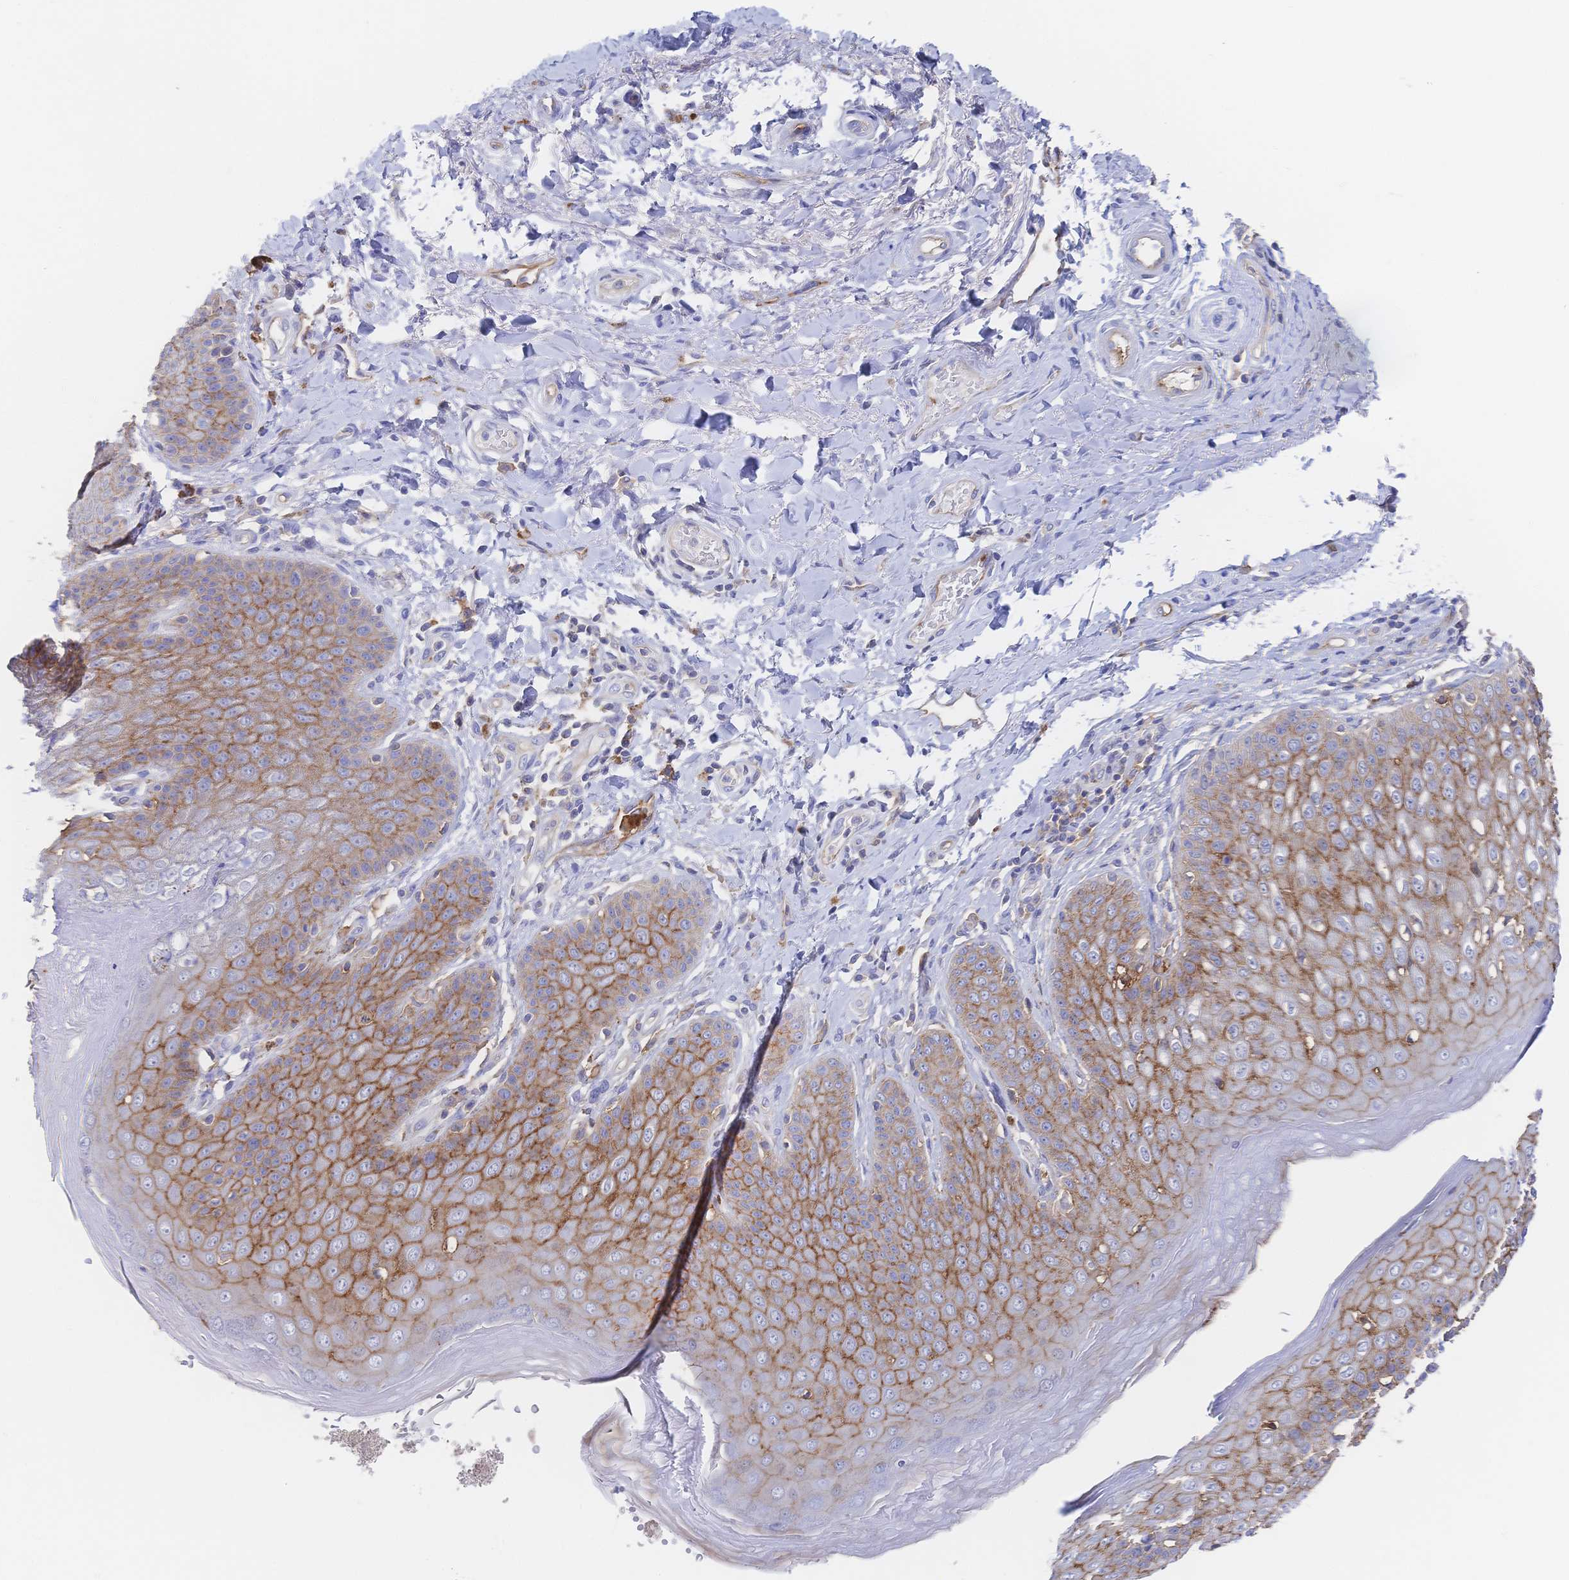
{"staining": {"intensity": "moderate", "quantity": ">75%", "location": "cytoplasmic/membranous"}, "tissue": "skin", "cell_type": "Epidermal cells", "image_type": "normal", "snomed": [{"axis": "morphology", "description": "Normal tissue, NOS"}, {"axis": "topography", "description": "Peripheral nerve tissue"}], "caption": "Skin stained with immunohistochemistry (IHC) reveals moderate cytoplasmic/membranous positivity in about >75% of epidermal cells.", "gene": "F11R", "patient": {"sex": "male", "age": 51}}